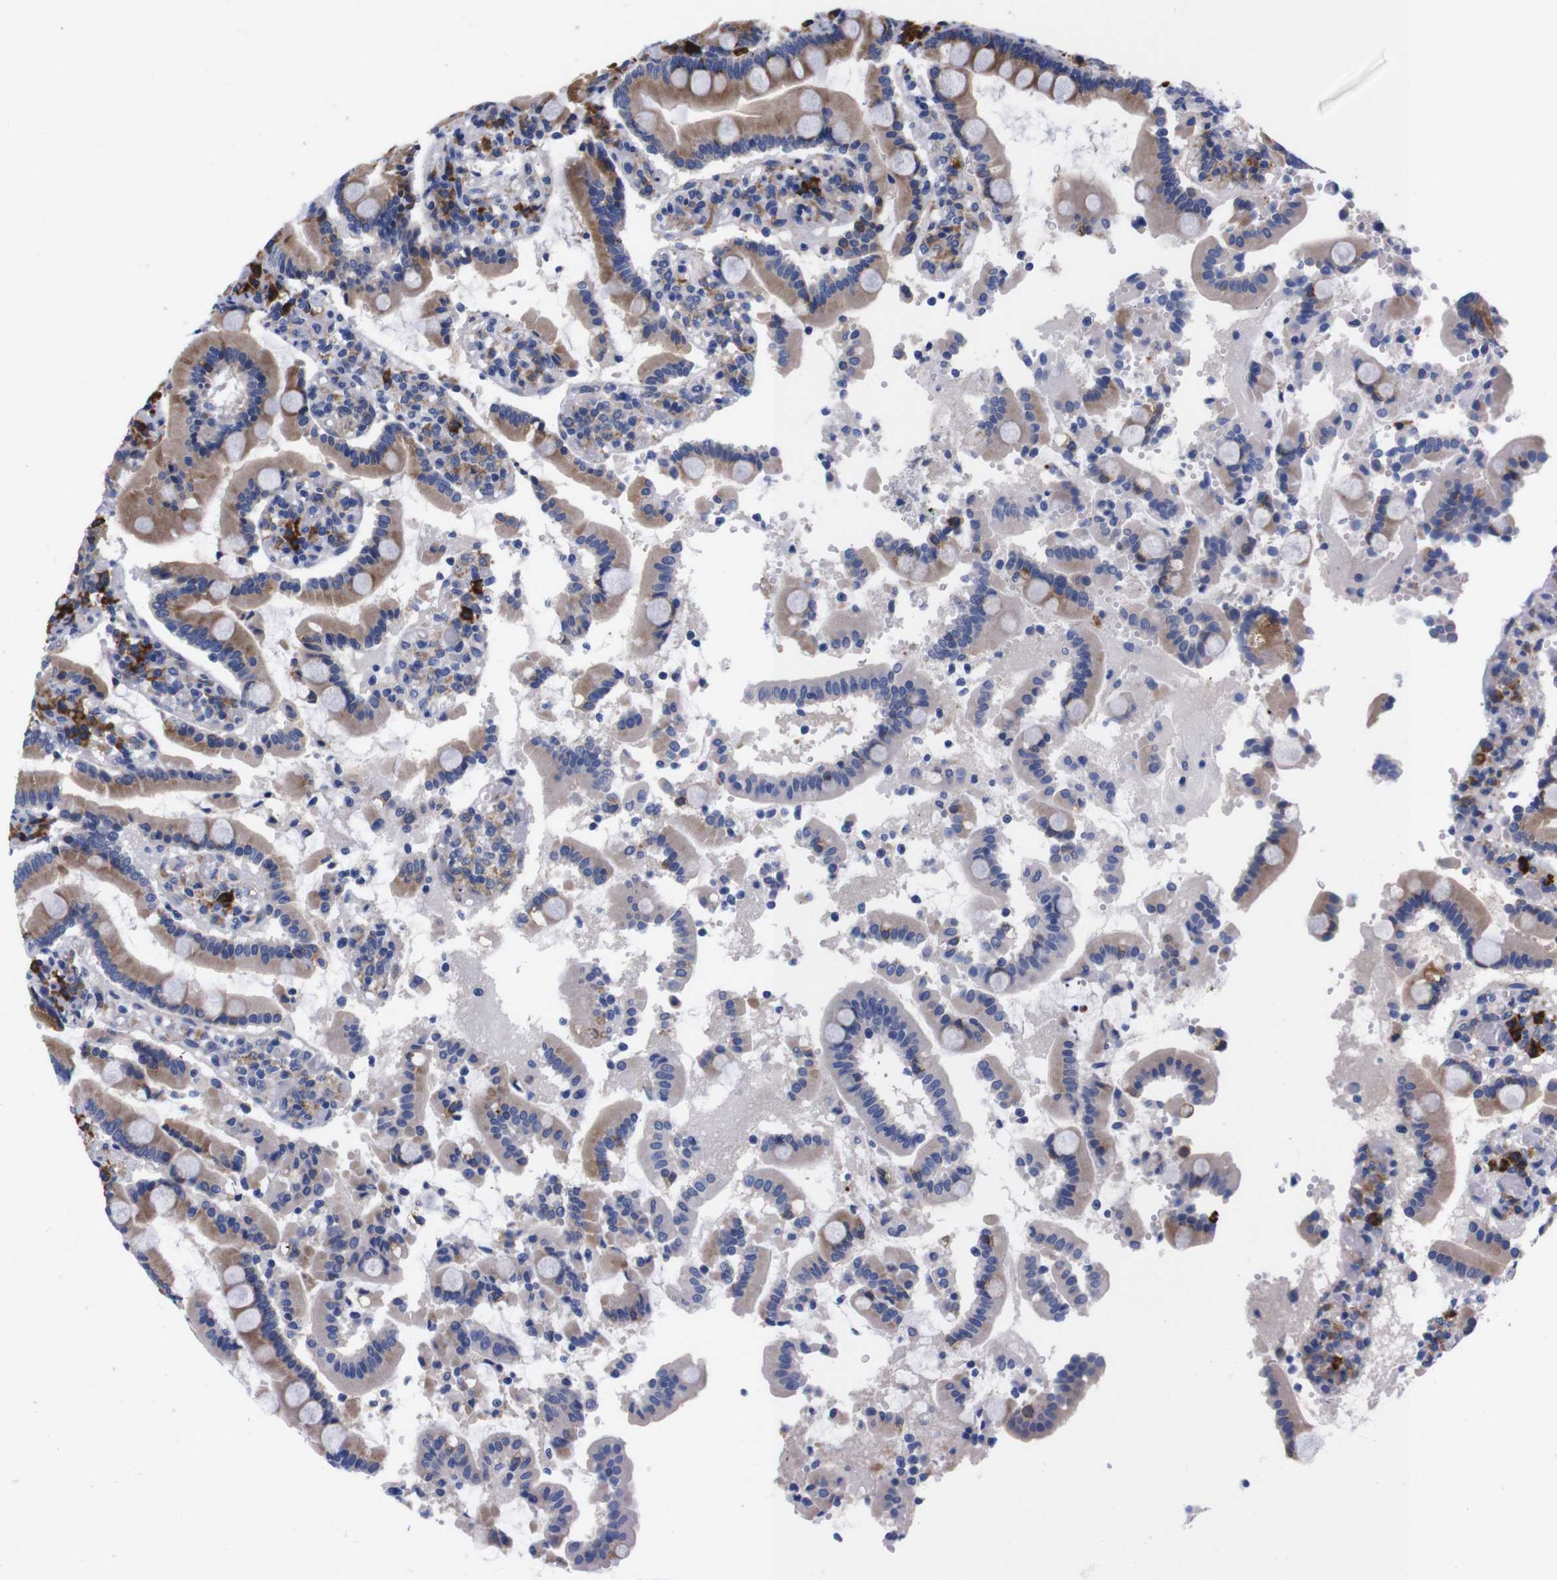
{"staining": {"intensity": "moderate", "quantity": ">75%", "location": "cytoplasmic/membranous"}, "tissue": "duodenum", "cell_type": "Glandular cells", "image_type": "normal", "snomed": [{"axis": "morphology", "description": "Normal tissue, NOS"}, {"axis": "topography", "description": "Small intestine, NOS"}], "caption": "Protein expression analysis of normal duodenum exhibits moderate cytoplasmic/membranous expression in about >75% of glandular cells.", "gene": "NEBL", "patient": {"sex": "female", "age": 71}}